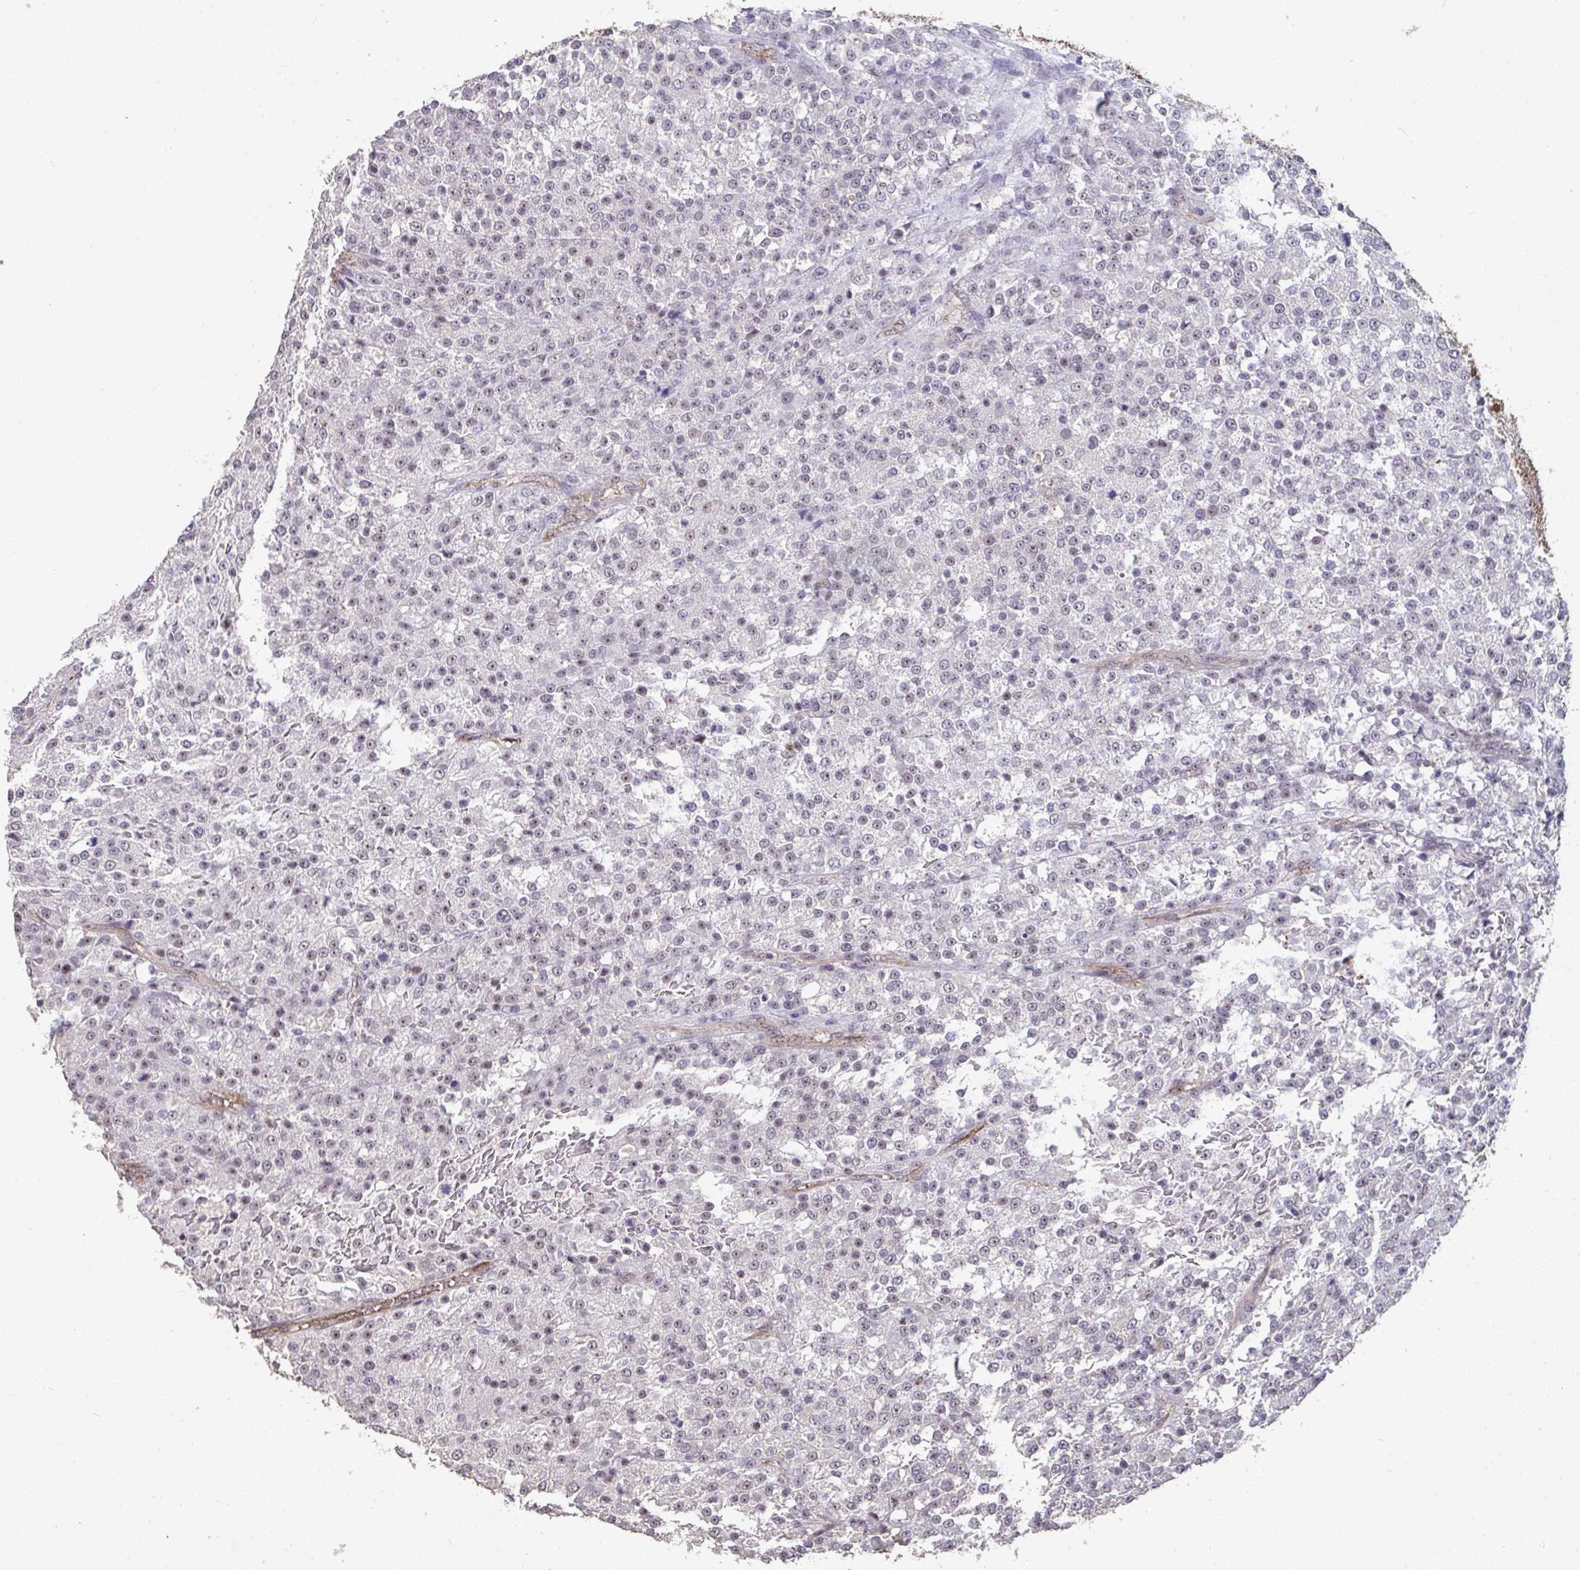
{"staining": {"intensity": "weak", "quantity": "25%-75%", "location": "nuclear"}, "tissue": "testis cancer", "cell_type": "Tumor cells", "image_type": "cancer", "snomed": [{"axis": "morphology", "description": "Seminoma, NOS"}, {"axis": "topography", "description": "Testis"}], "caption": "An IHC image of neoplastic tissue is shown. Protein staining in brown shows weak nuclear positivity in testis seminoma within tumor cells.", "gene": "SENP3", "patient": {"sex": "male", "age": 59}}